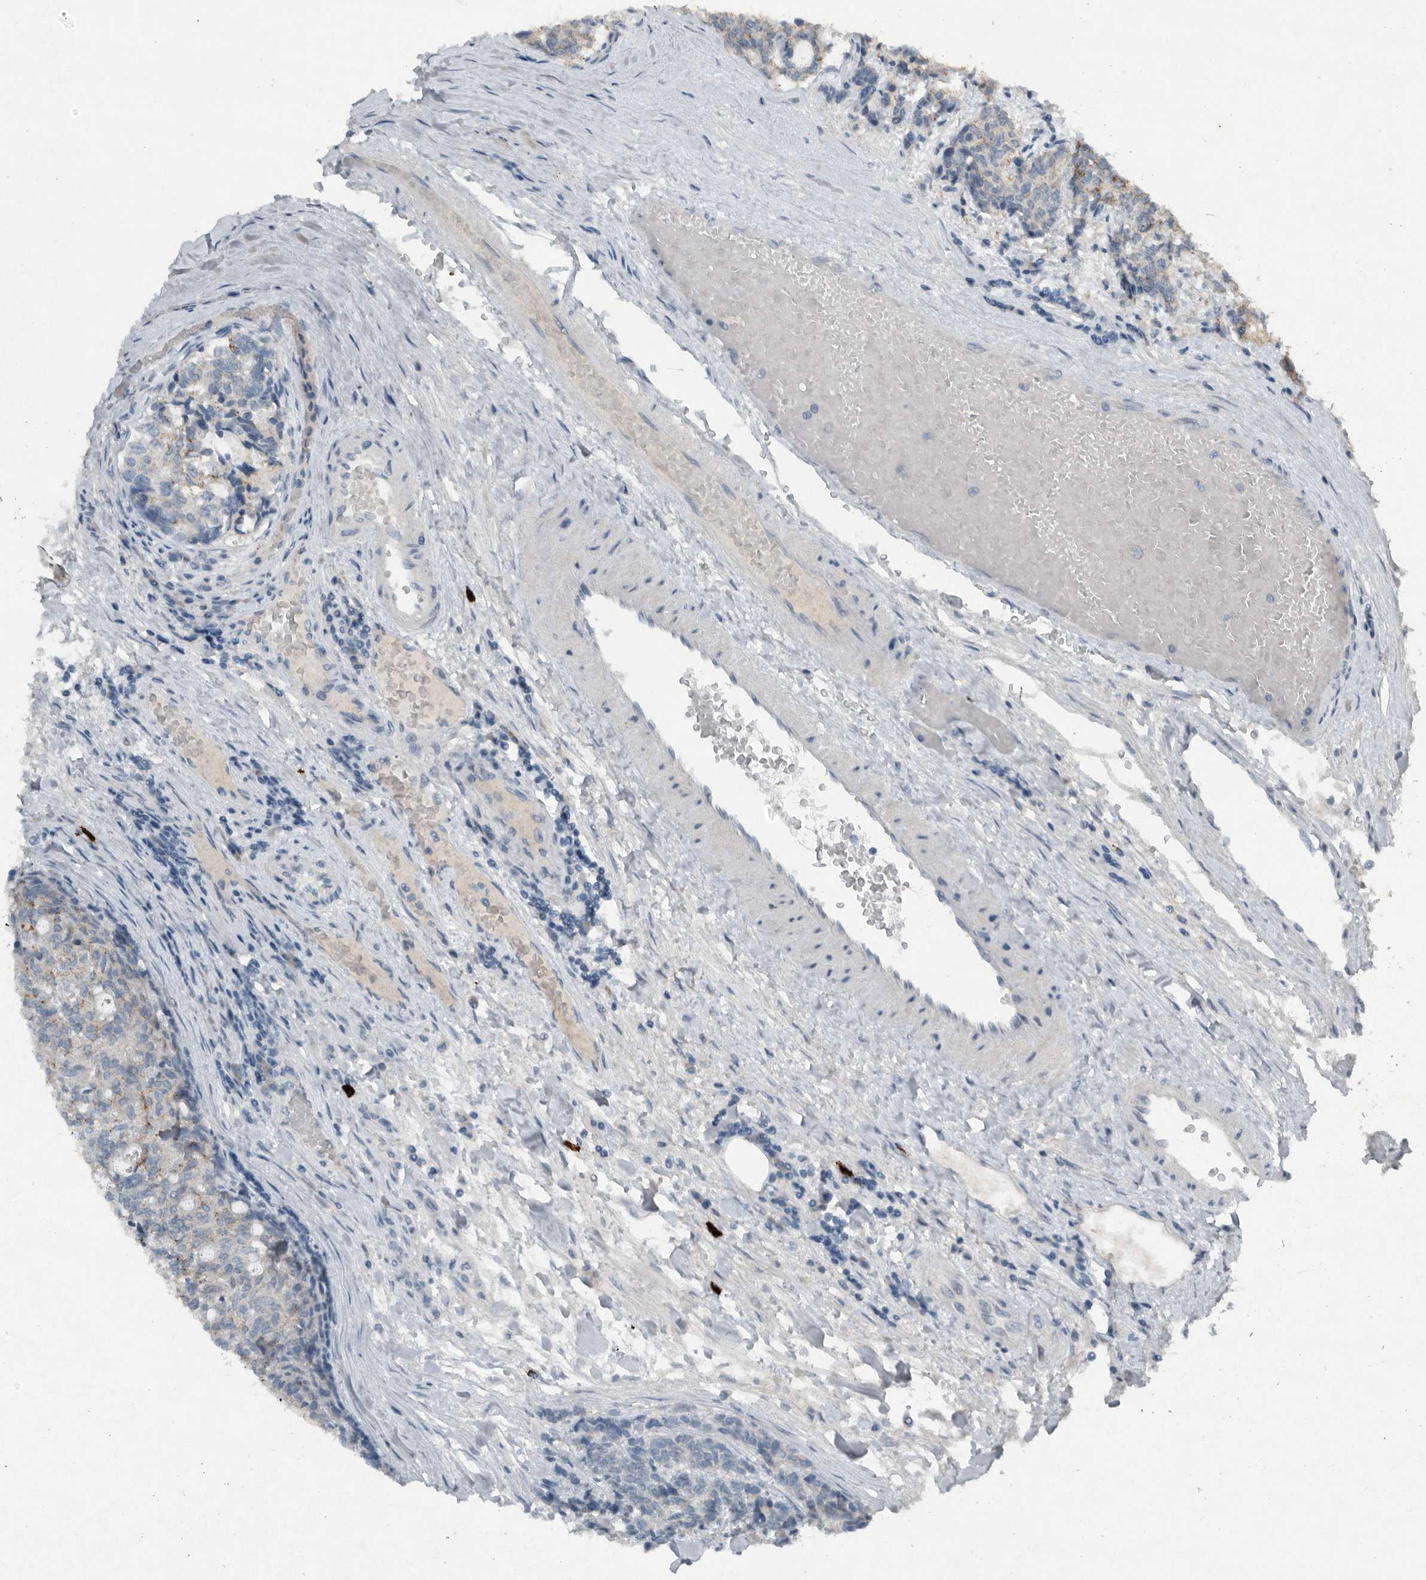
{"staining": {"intensity": "weak", "quantity": "25%-75%", "location": "cytoplasmic/membranous"}, "tissue": "carcinoid", "cell_type": "Tumor cells", "image_type": "cancer", "snomed": [{"axis": "morphology", "description": "Carcinoid, malignant, NOS"}, {"axis": "topography", "description": "Pancreas"}], "caption": "Protein expression analysis of malignant carcinoid exhibits weak cytoplasmic/membranous staining in approximately 25%-75% of tumor cells.", "gene": "IL20", "patient": {"sex": "female", "age": 54}}